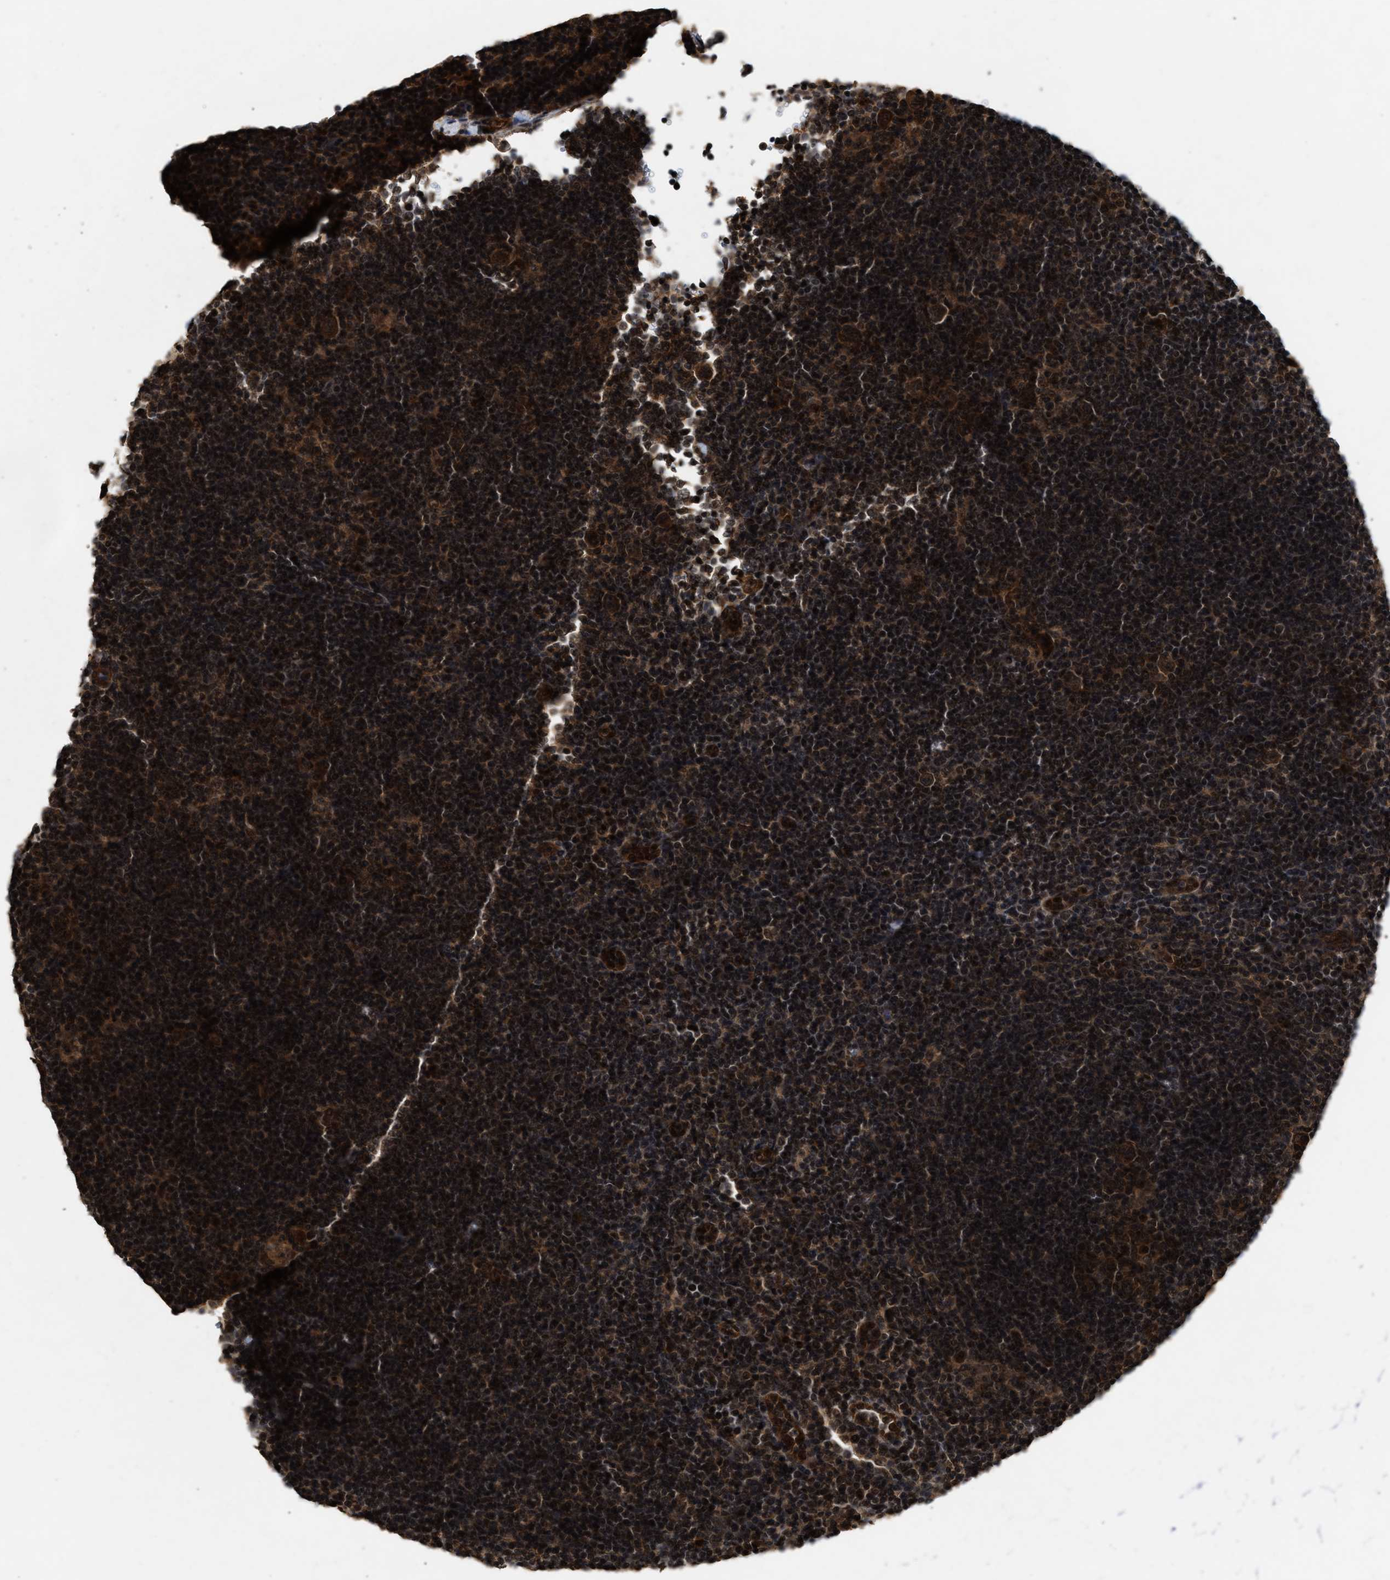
{"staining": {"intensity": "strong", "quantity": ">75%", "location": "cytoplasmic/membranous,nuclear"}, "tissue": "lymphoma", "cell_type": "Tumor cells", "image_type": "cancer", "snomed": [{"axis": "morphology", "description": "Hodgkin's disease, NOS"}, {"axis": "topography", "description": "Lymph node"}], "caption": "DAB immunohistochemical staining of human Hodgkin's disease demonstrates strong cytoplasmic/membranous and nuclear protein staining in about >75% of tumor cells.", "gene": "RUSC2", "patient": {"sex": "female", "age": 57}}